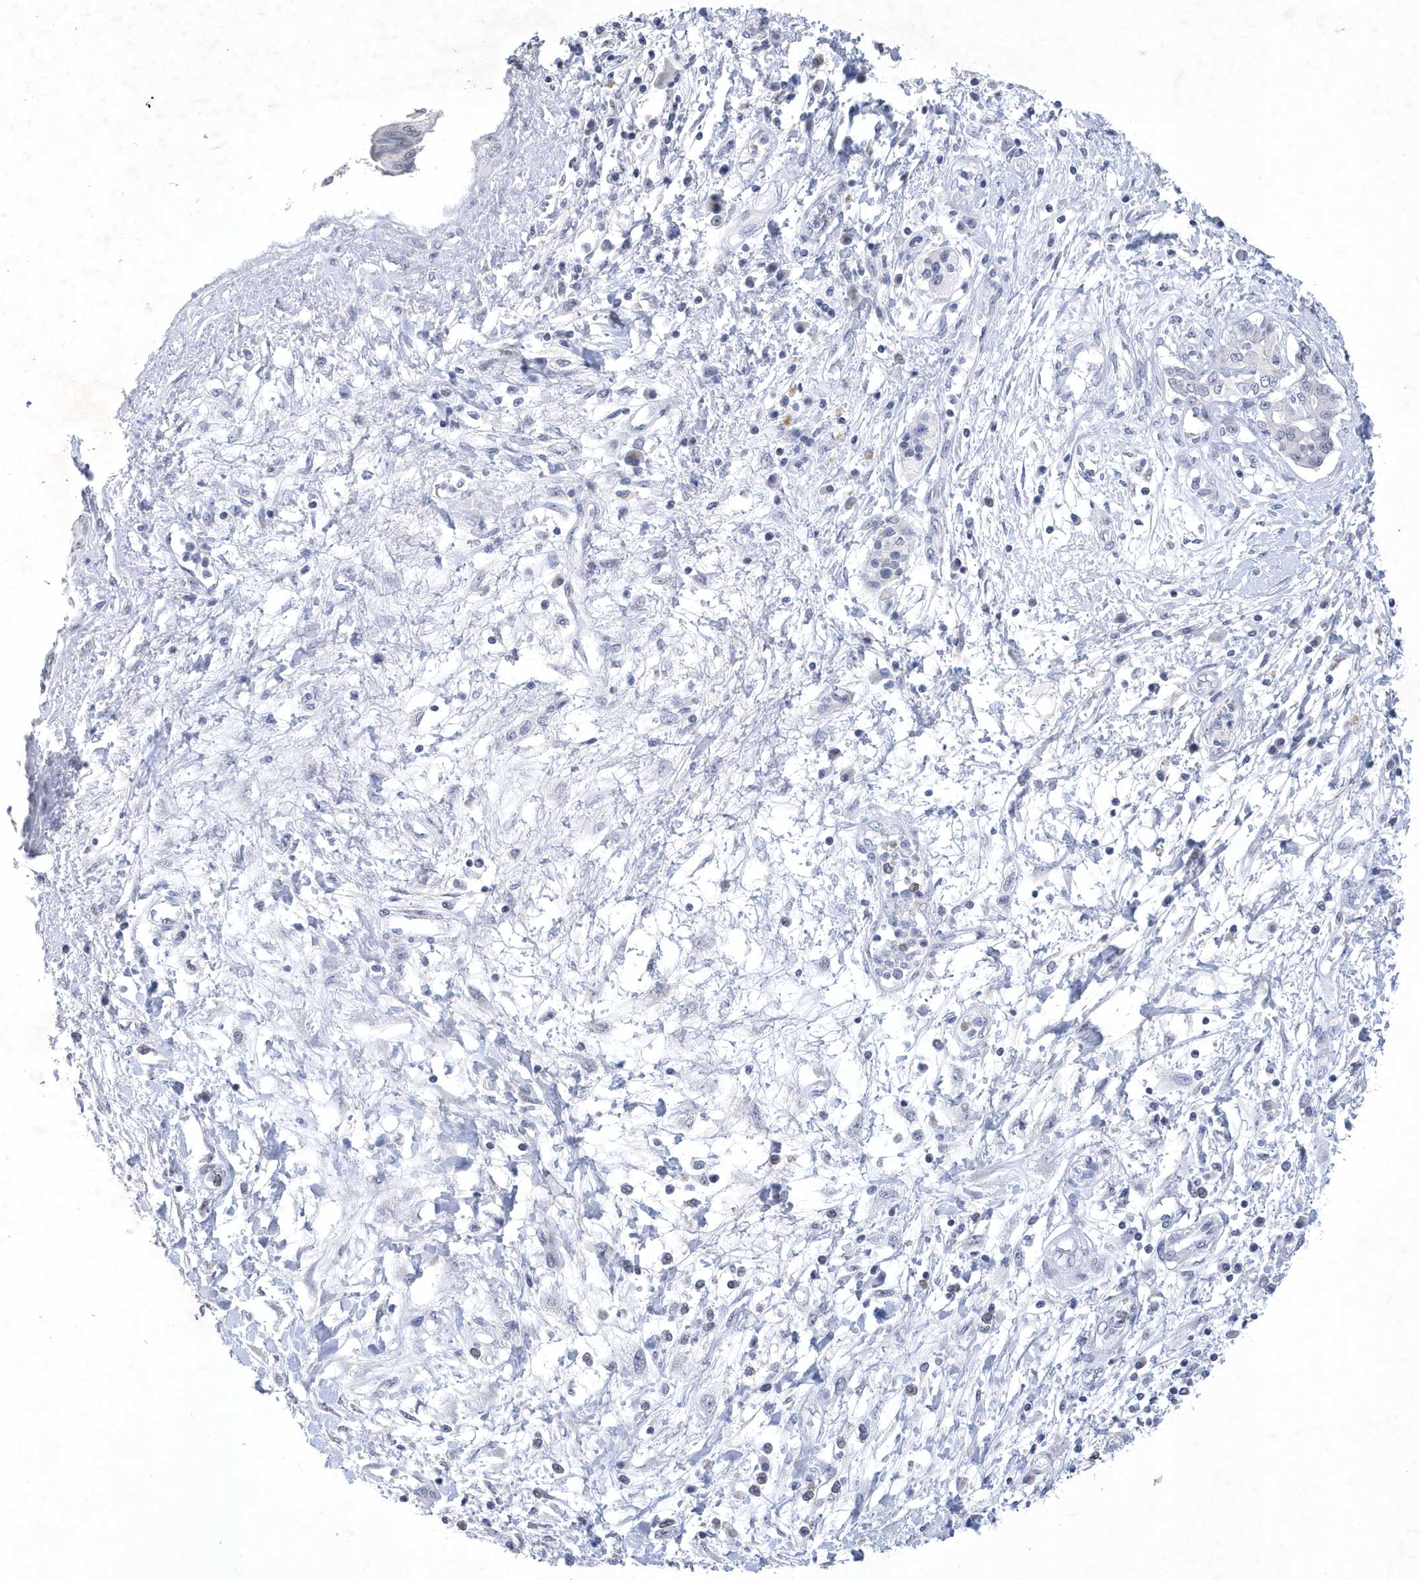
{"staining": {"intensity": "negative", "quantity": "none", "location": "none"}, "tissue": "pancreatic cancer", "cell_type": "Tumor cells", "image_type": "cancer", "snomed": [{"axis": "morphology", "description": "Adenocarcinoma, NOS"}, {"axis": "topography", "description": "Pancreas"}], "caption": "Pancreatic cancer was stained to show a protein in brown. There is no significant expression in tumor cells. (DAB (3,3'-diaminobenzidine) IHC with hematoxylin counter stain).", "gene": "SRGAP3", "patient": {"sex": "female", "age": 56}}